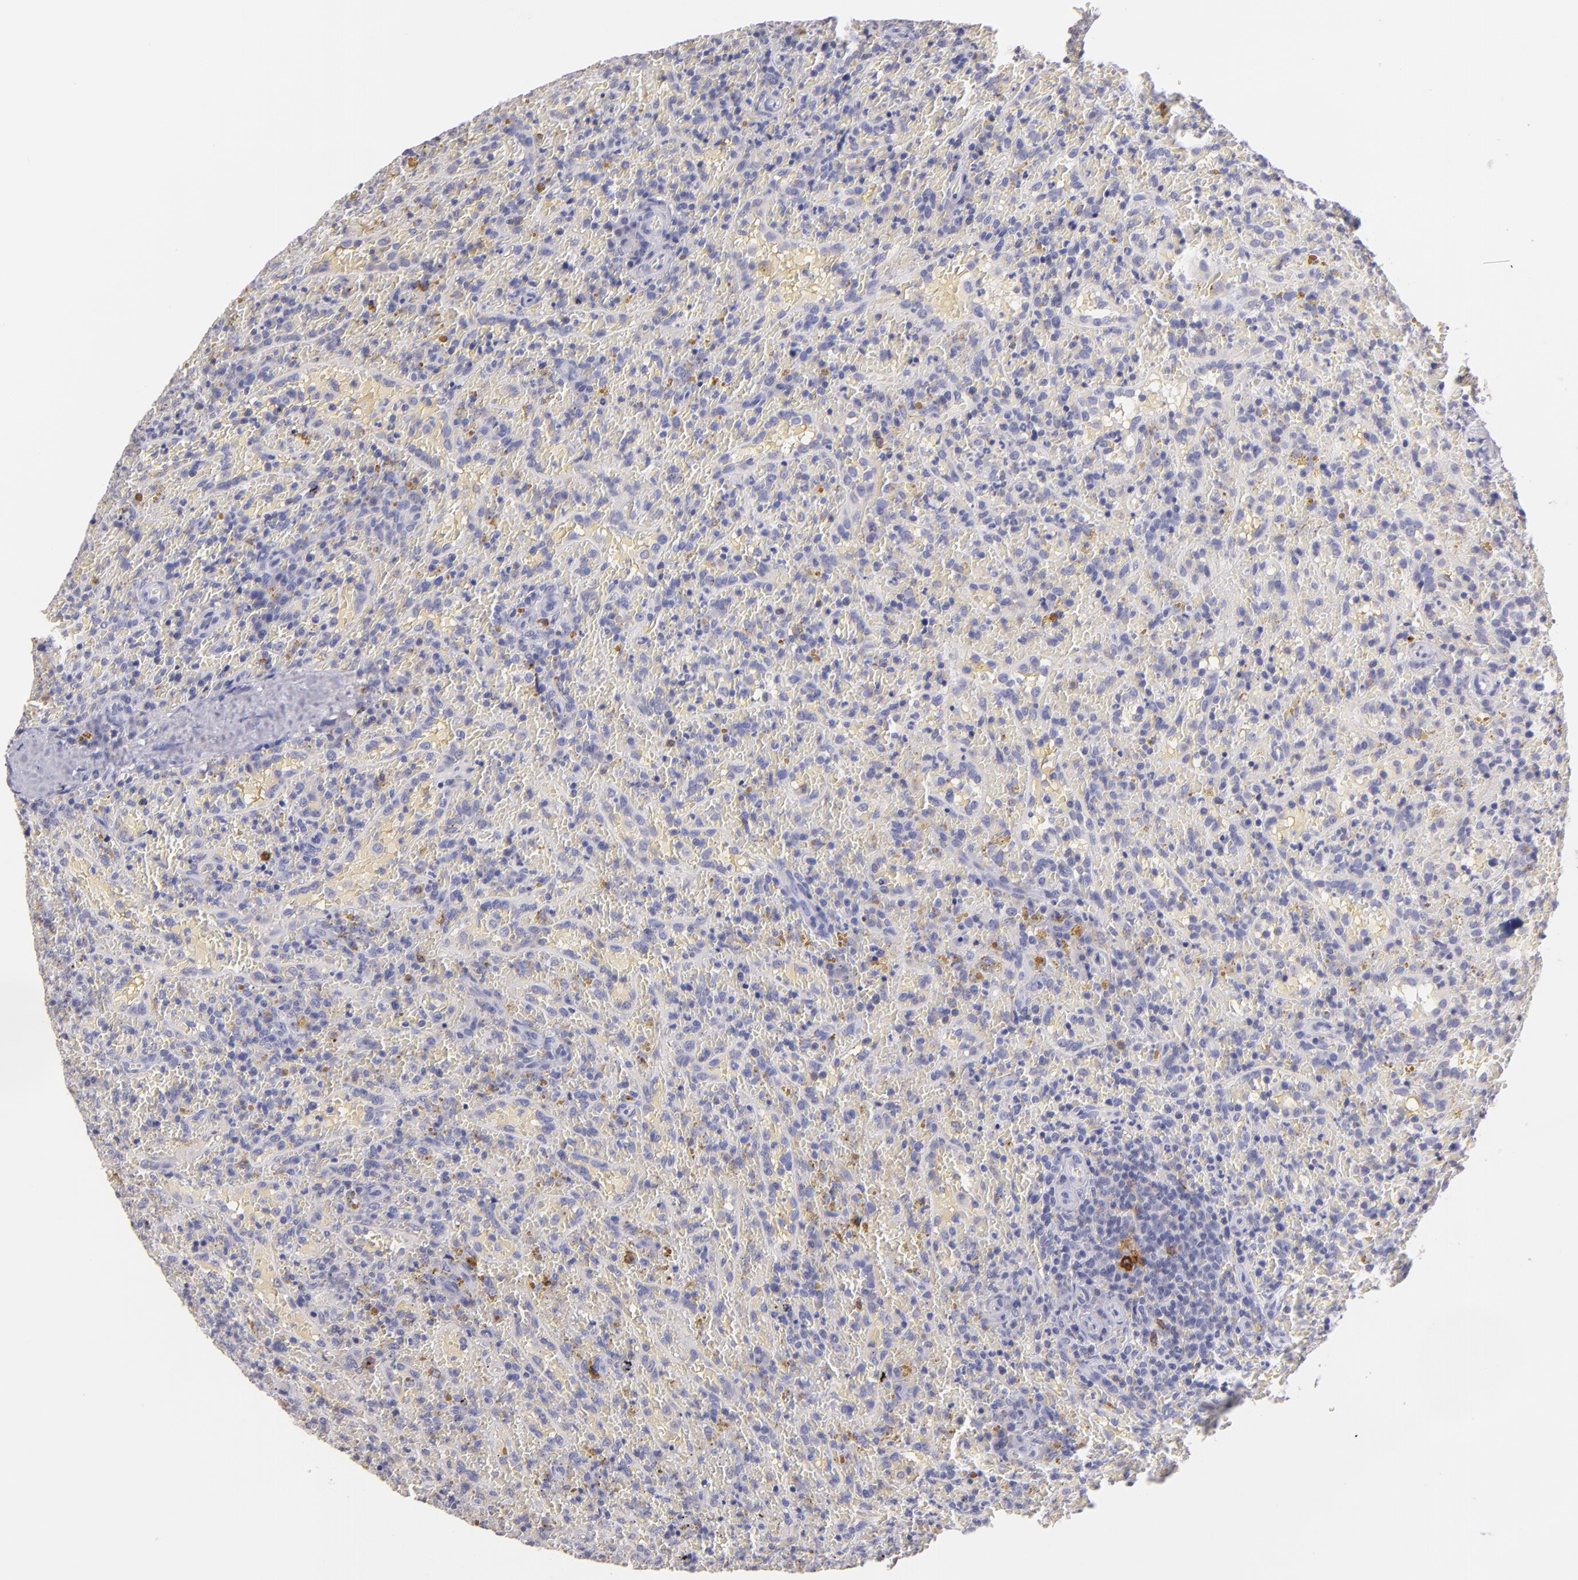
{"staining": {"intensity": "negative", "quantity": "none", "location": "none"}, "tissue": "lymphoma", "cell_type": "Tumor cells", "image_type": "cancer", "snomed": [{"axis": "morphology", "description": "Malignant lymphoma, non-Hodgkin's type, High grade"}, {"axis": "topography", "description": "Spleen"}, {"axis": "topography", "description": "Lymph node"}], "caption": "This is an immunohistochemistry (IHC) image of lymphoma. There is no staining in tumor cells.", "gene": "IL2RA", "patient": {"sex": "female", "age": 70}}